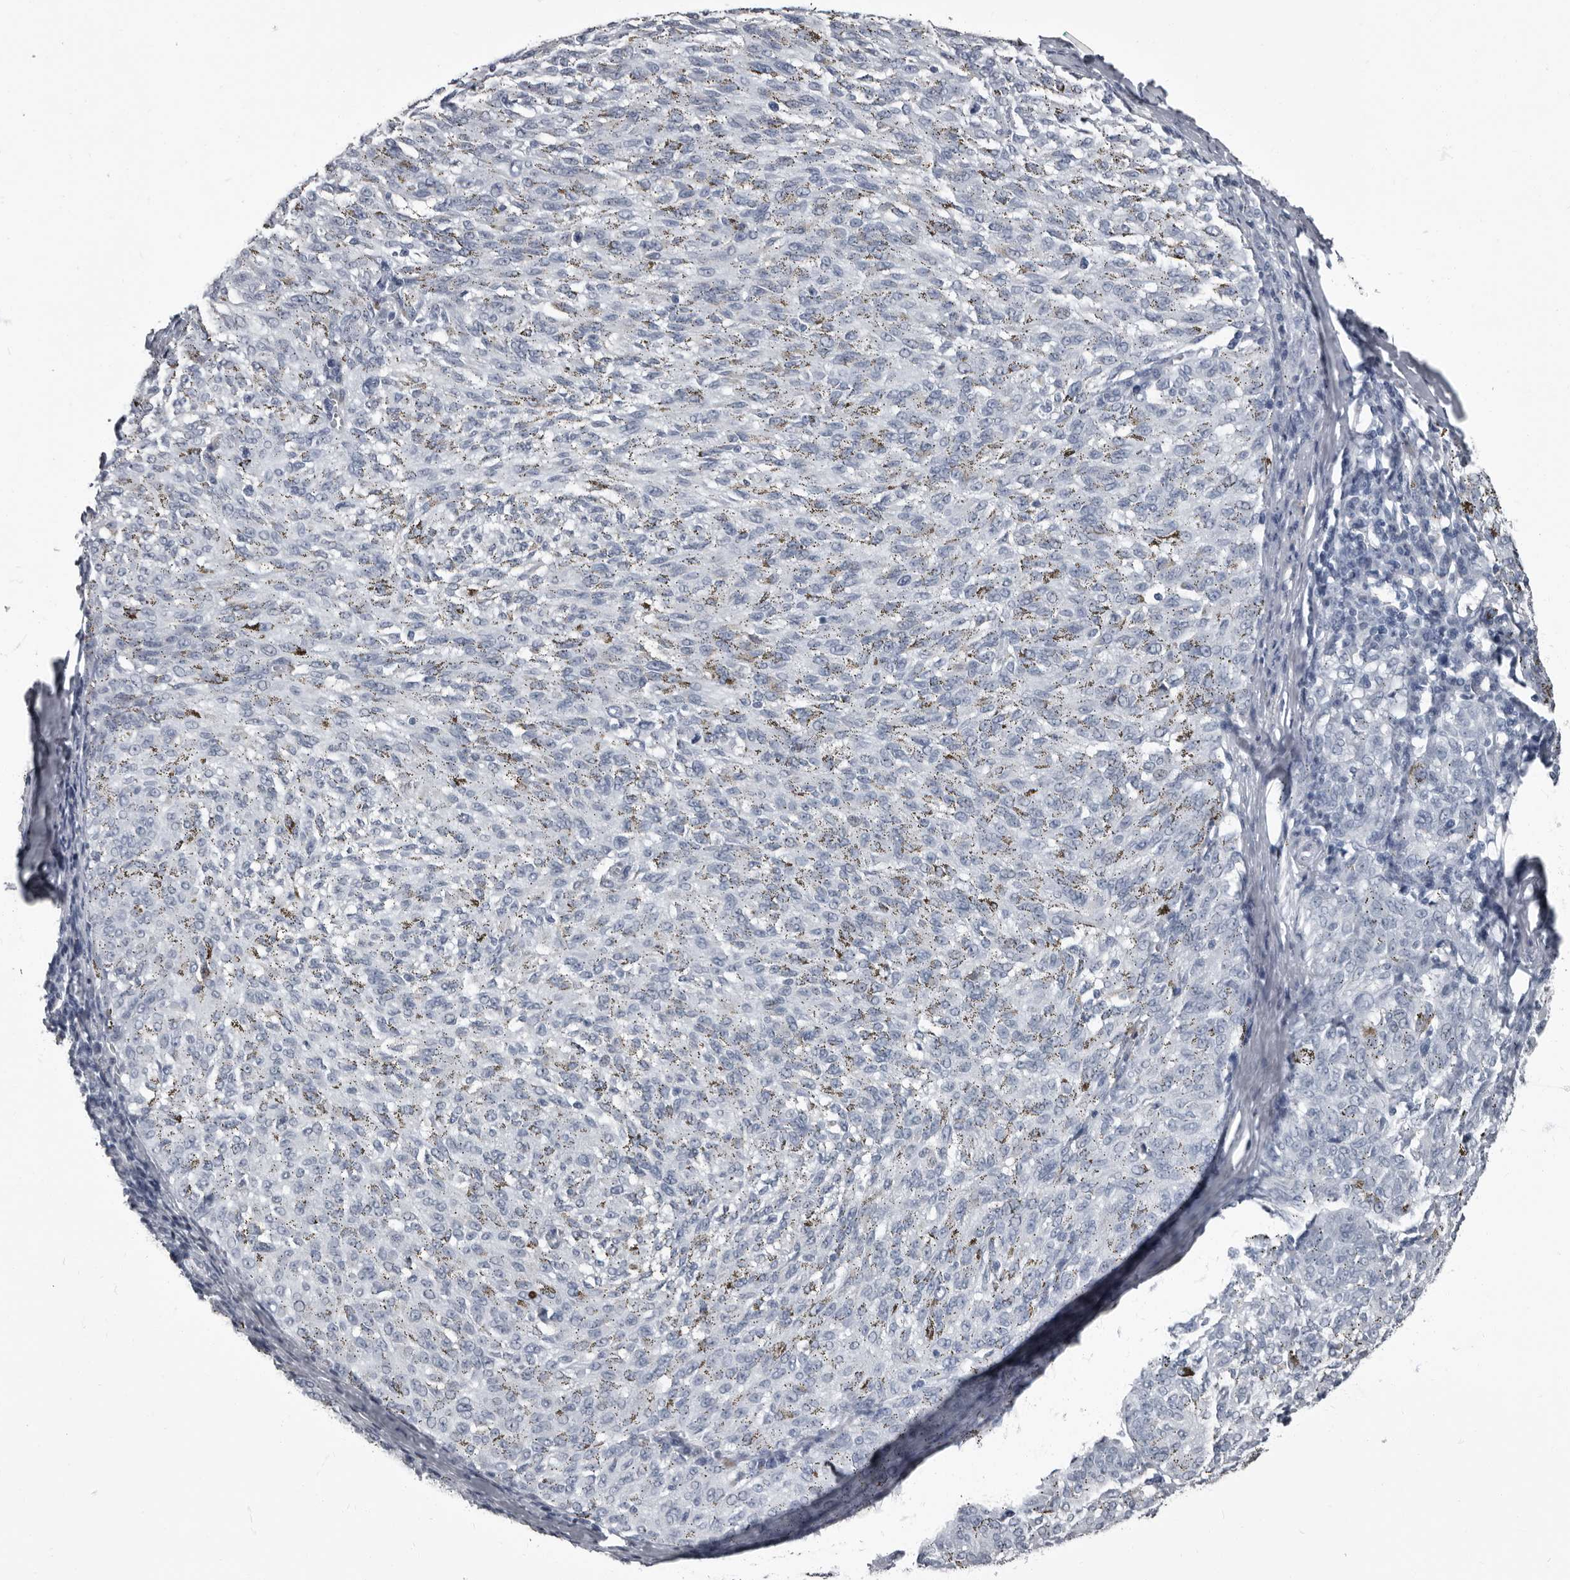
{"staining": {"intensity": "negative", "quantity": "none", "location": "none"}, "tissue": "melanoma", "cell_type": "Tumor cells", "image_type": "cancer", "snomed": [{"axis": "morphology", "description": "Malignant melanoma, NOS"}, {"axis": "topography", "description": "Skin"}], "caption": "This is an immunohistochemistry image of human malignant melanoma. There is no staining in tumor cells.", "gene": "TPD52L1", "patient": {"sex": "female", "age": 72}}